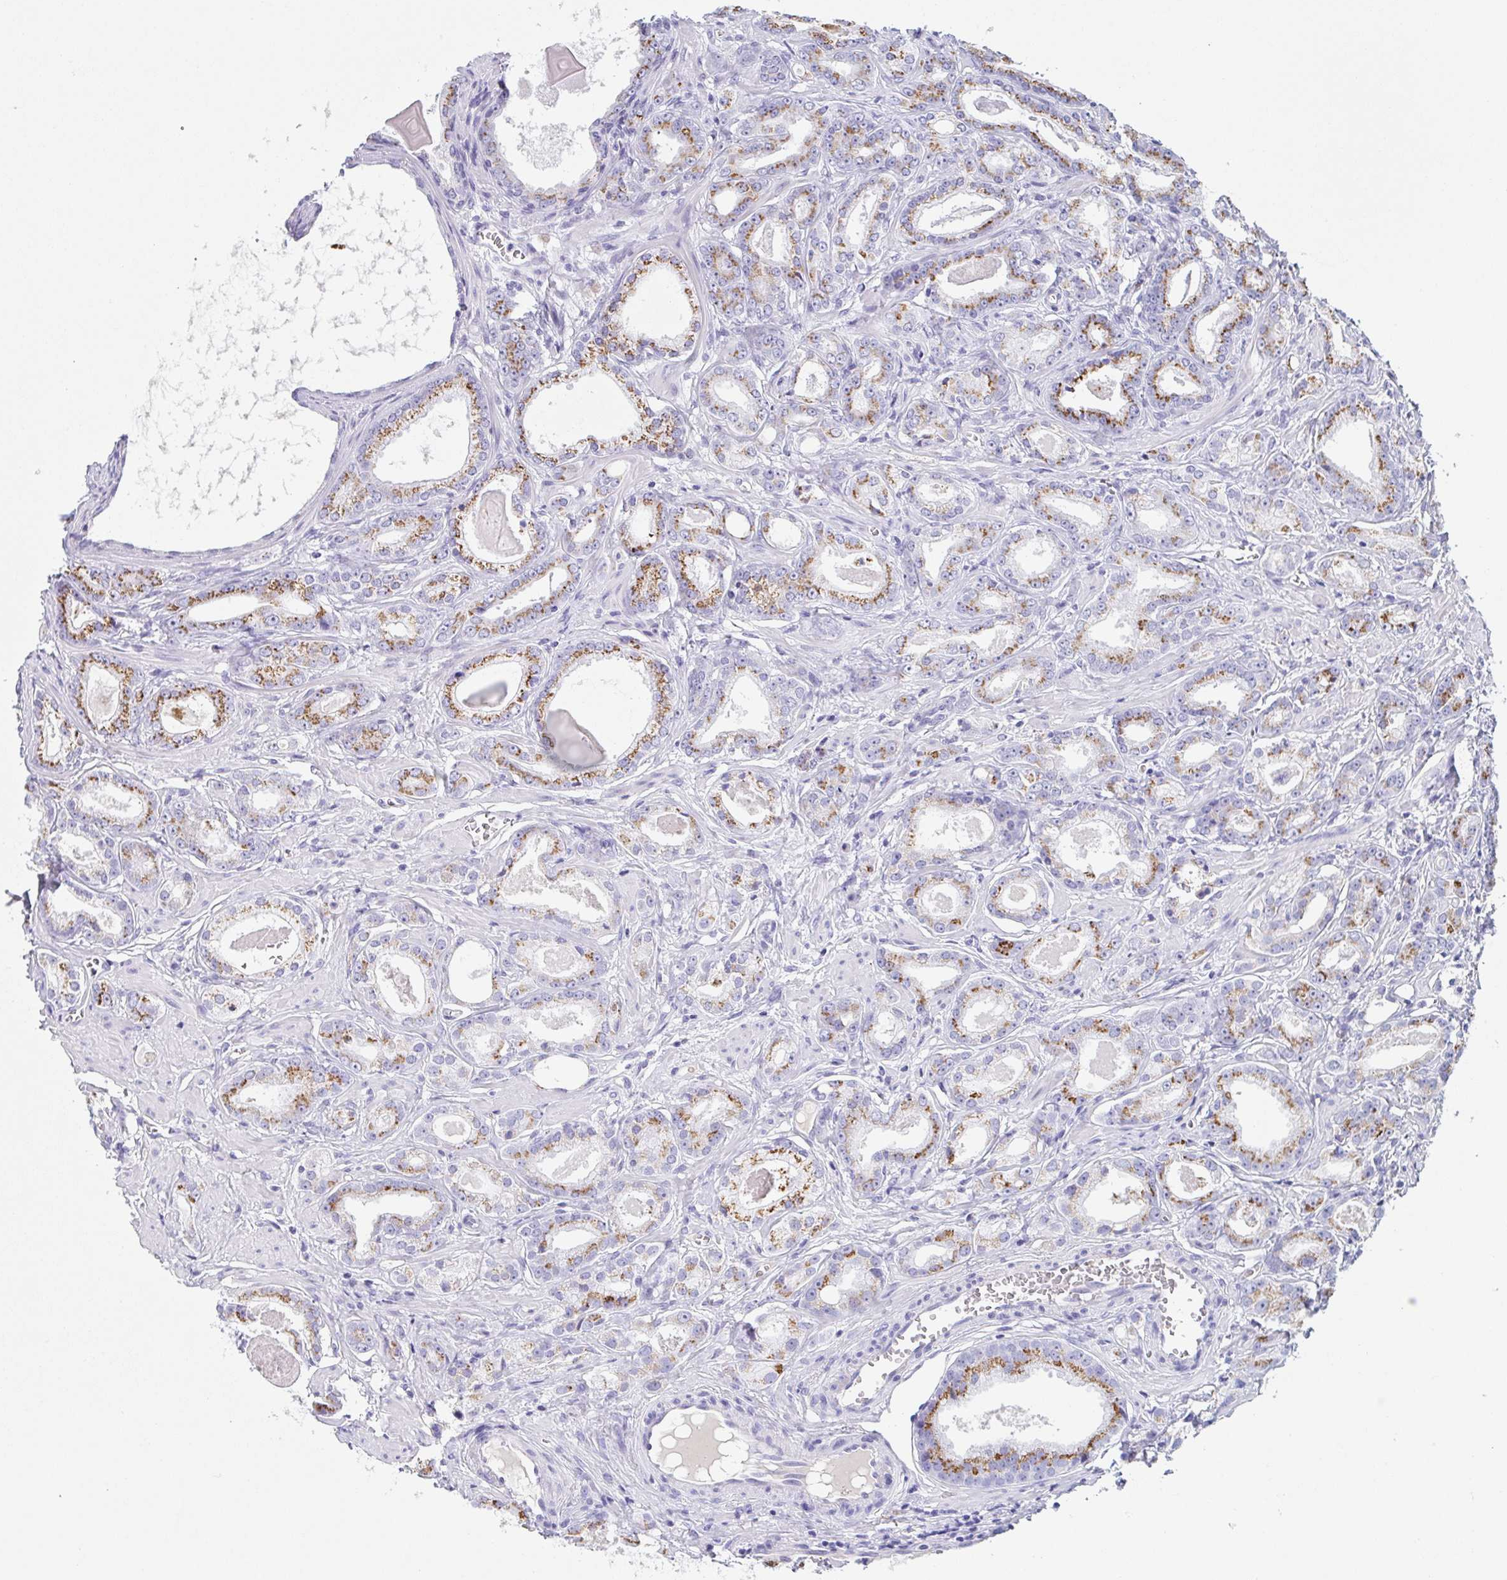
{"staining": {"intensity": "moderate", "quantity": ">75%", "location": "cytoplasmic/membranous"}, "tissue": "prostate cancer", "cell_type": "Tumor cells", "image_type": "cancer", "snomed": [{"axis": "morphology", "description": "Adenocarcinoma, NOS"}, {"axis": "morphology", "description": "Adenocarcinoma, Low grade"}, {"axis": "topography", "description": "Prostate"}], "caption": "Immunohistochemical staining of human prostate adenocarcinoma shows moderate cytoplasmic/membranous protein expression in about >75% of tumor cells.", "gene": "LDLRAD1", "patient": {"sex": "male", "age": 64}}